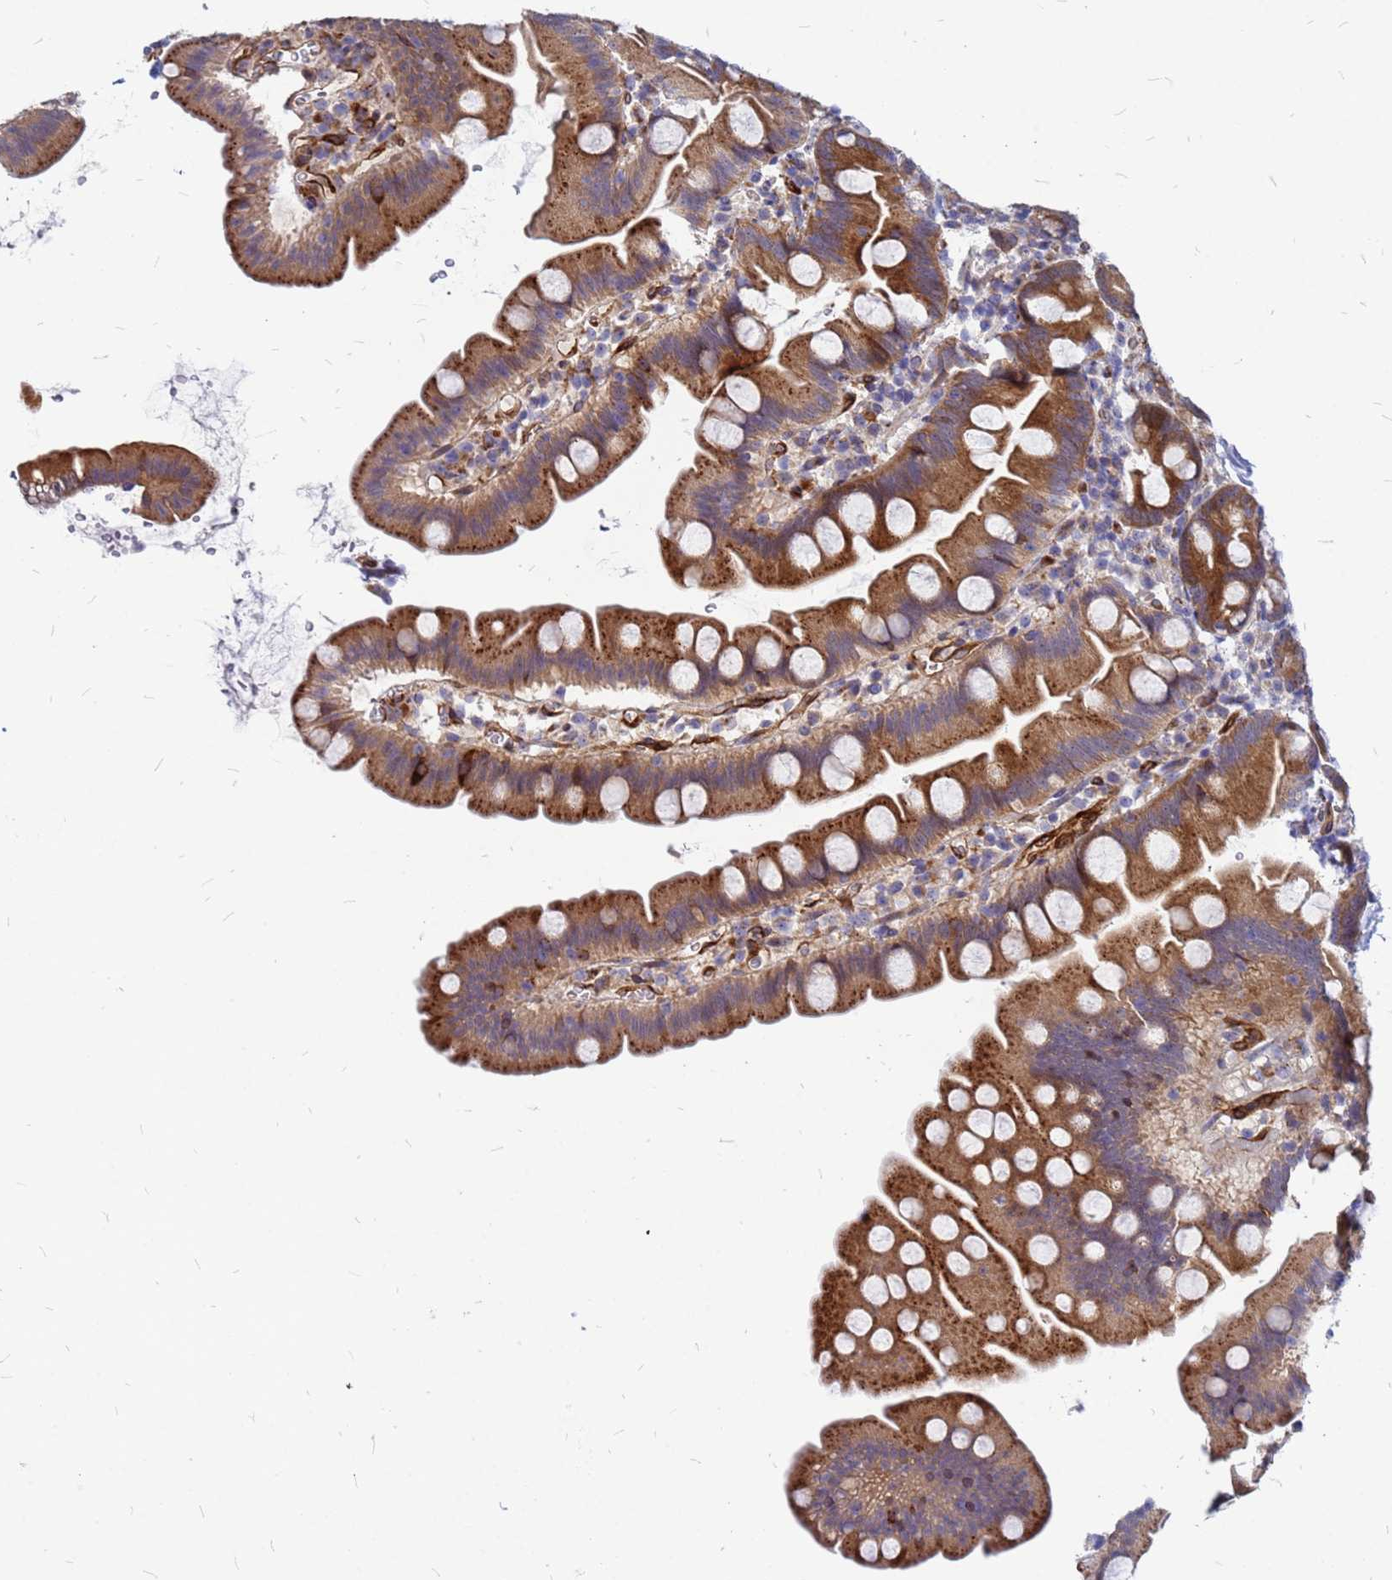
{"staining": {"intensity": "strong", "quantity": ">75%", "location": "cytoplasmic/membranous"}, "tissue": "small intestine", "cell_type": "Glandular cells", "image_type": "normal", "snomed": [{"axis": "morphology", "description": "Normal tissue, NOS"}, {"axis": "topography", "description": "Small intestine"}], "caption": "This micrograph reveals immunohistochemistry (IHC) staining of normal human small intestine, with high strong cytoplasmic/membranous staining in approximately >75% of glandular cells.", "gene": "NOSTRIN", "patient": {"sex": "female", "age": 68}}